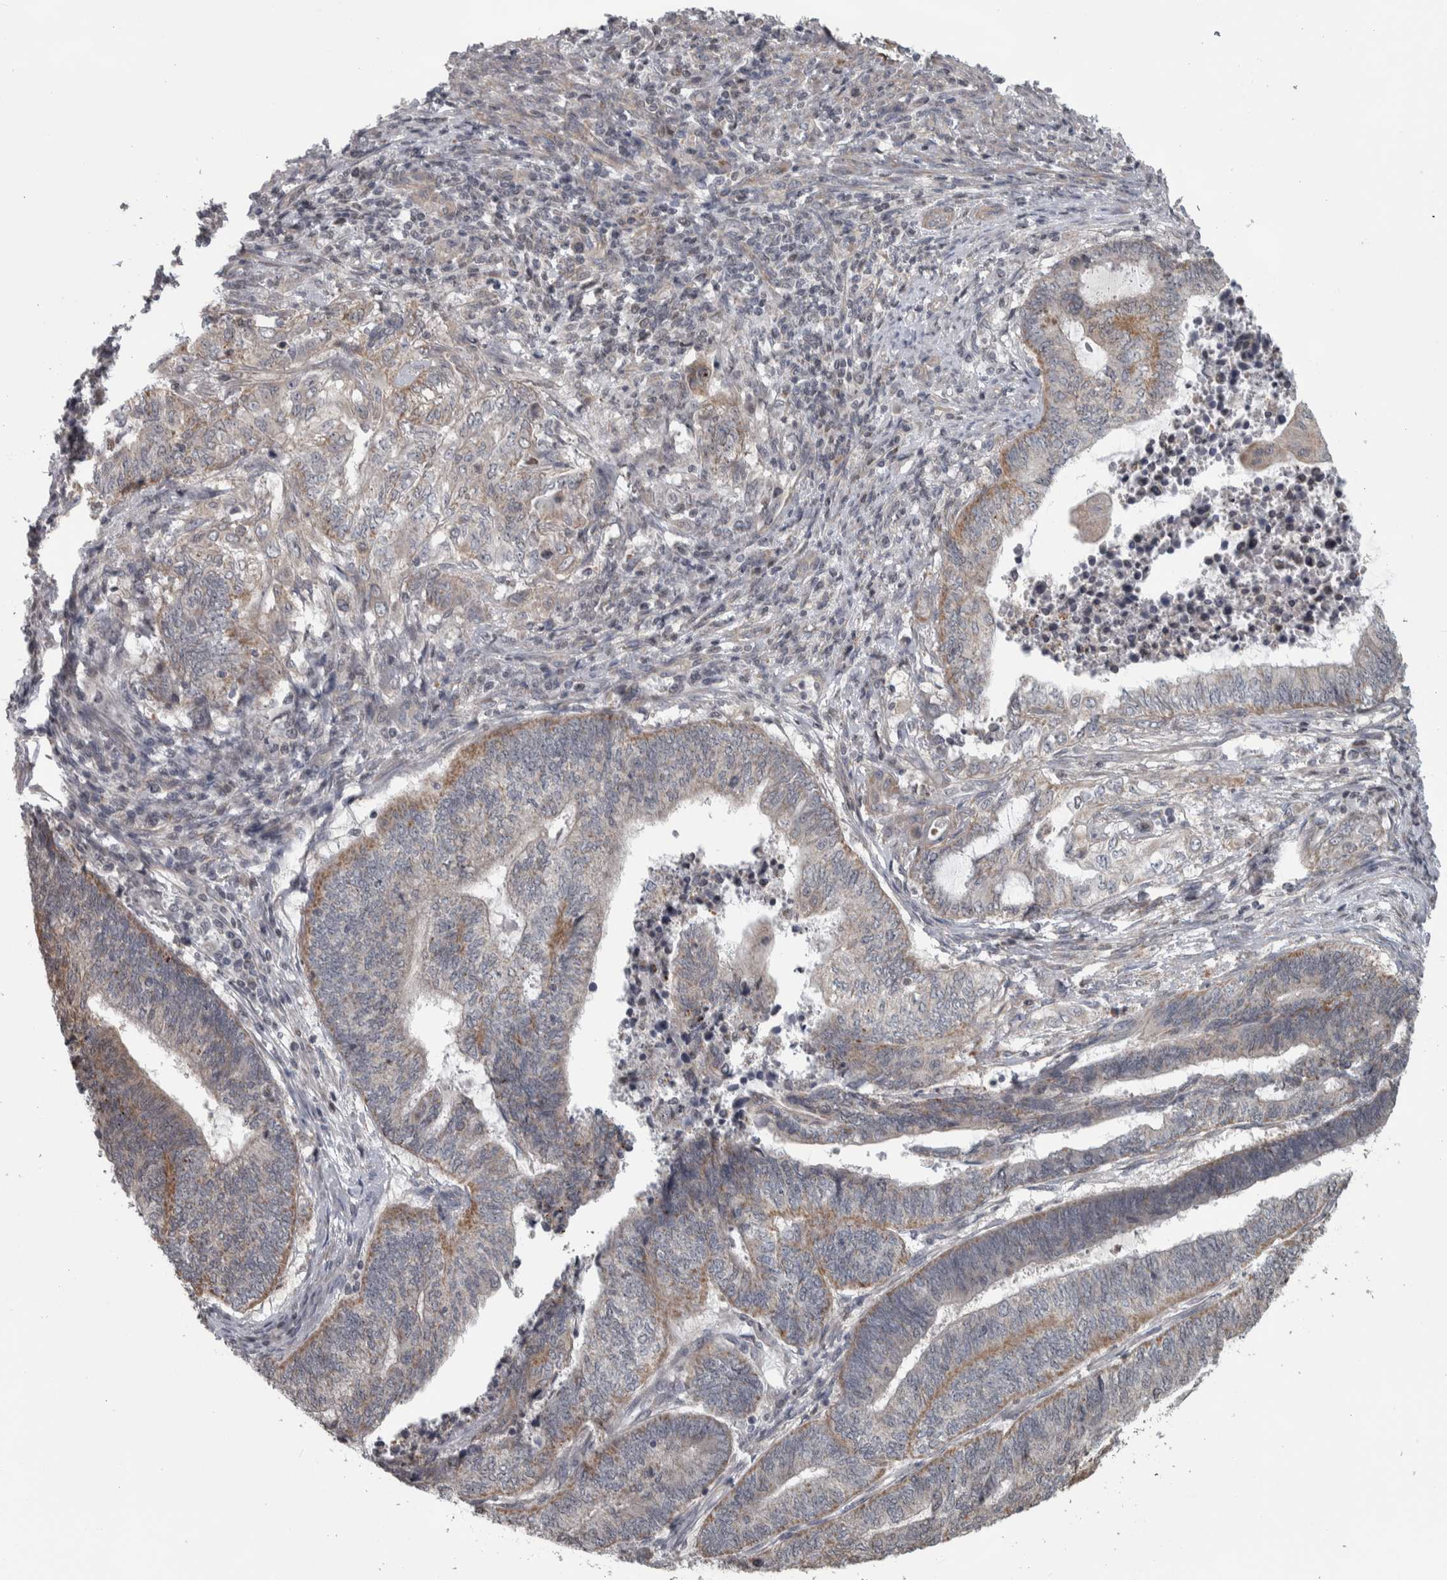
{"staining": {"intensity": "moderate", "quantity": "<25%", "location": "cytoplasmic/membranous"}, "tissue": "endometrial cancer", "cell_type": "Tumor cells", "image_type": "cancer", "snomed": [{"axis": "morphology", "description": "Adenocarcinoma, NOS"}, {"axis": "topography", "description": "Uterus"}, {"axis": "topography", "description": "Endometrium"}], "caption": "A brown stain labels moderate cytoplasmic/membranous positivity of a protein in human endometrial cancer tumor cells.", "gene": "CWC27", "patient": {"sex": "female", "age": 70}}